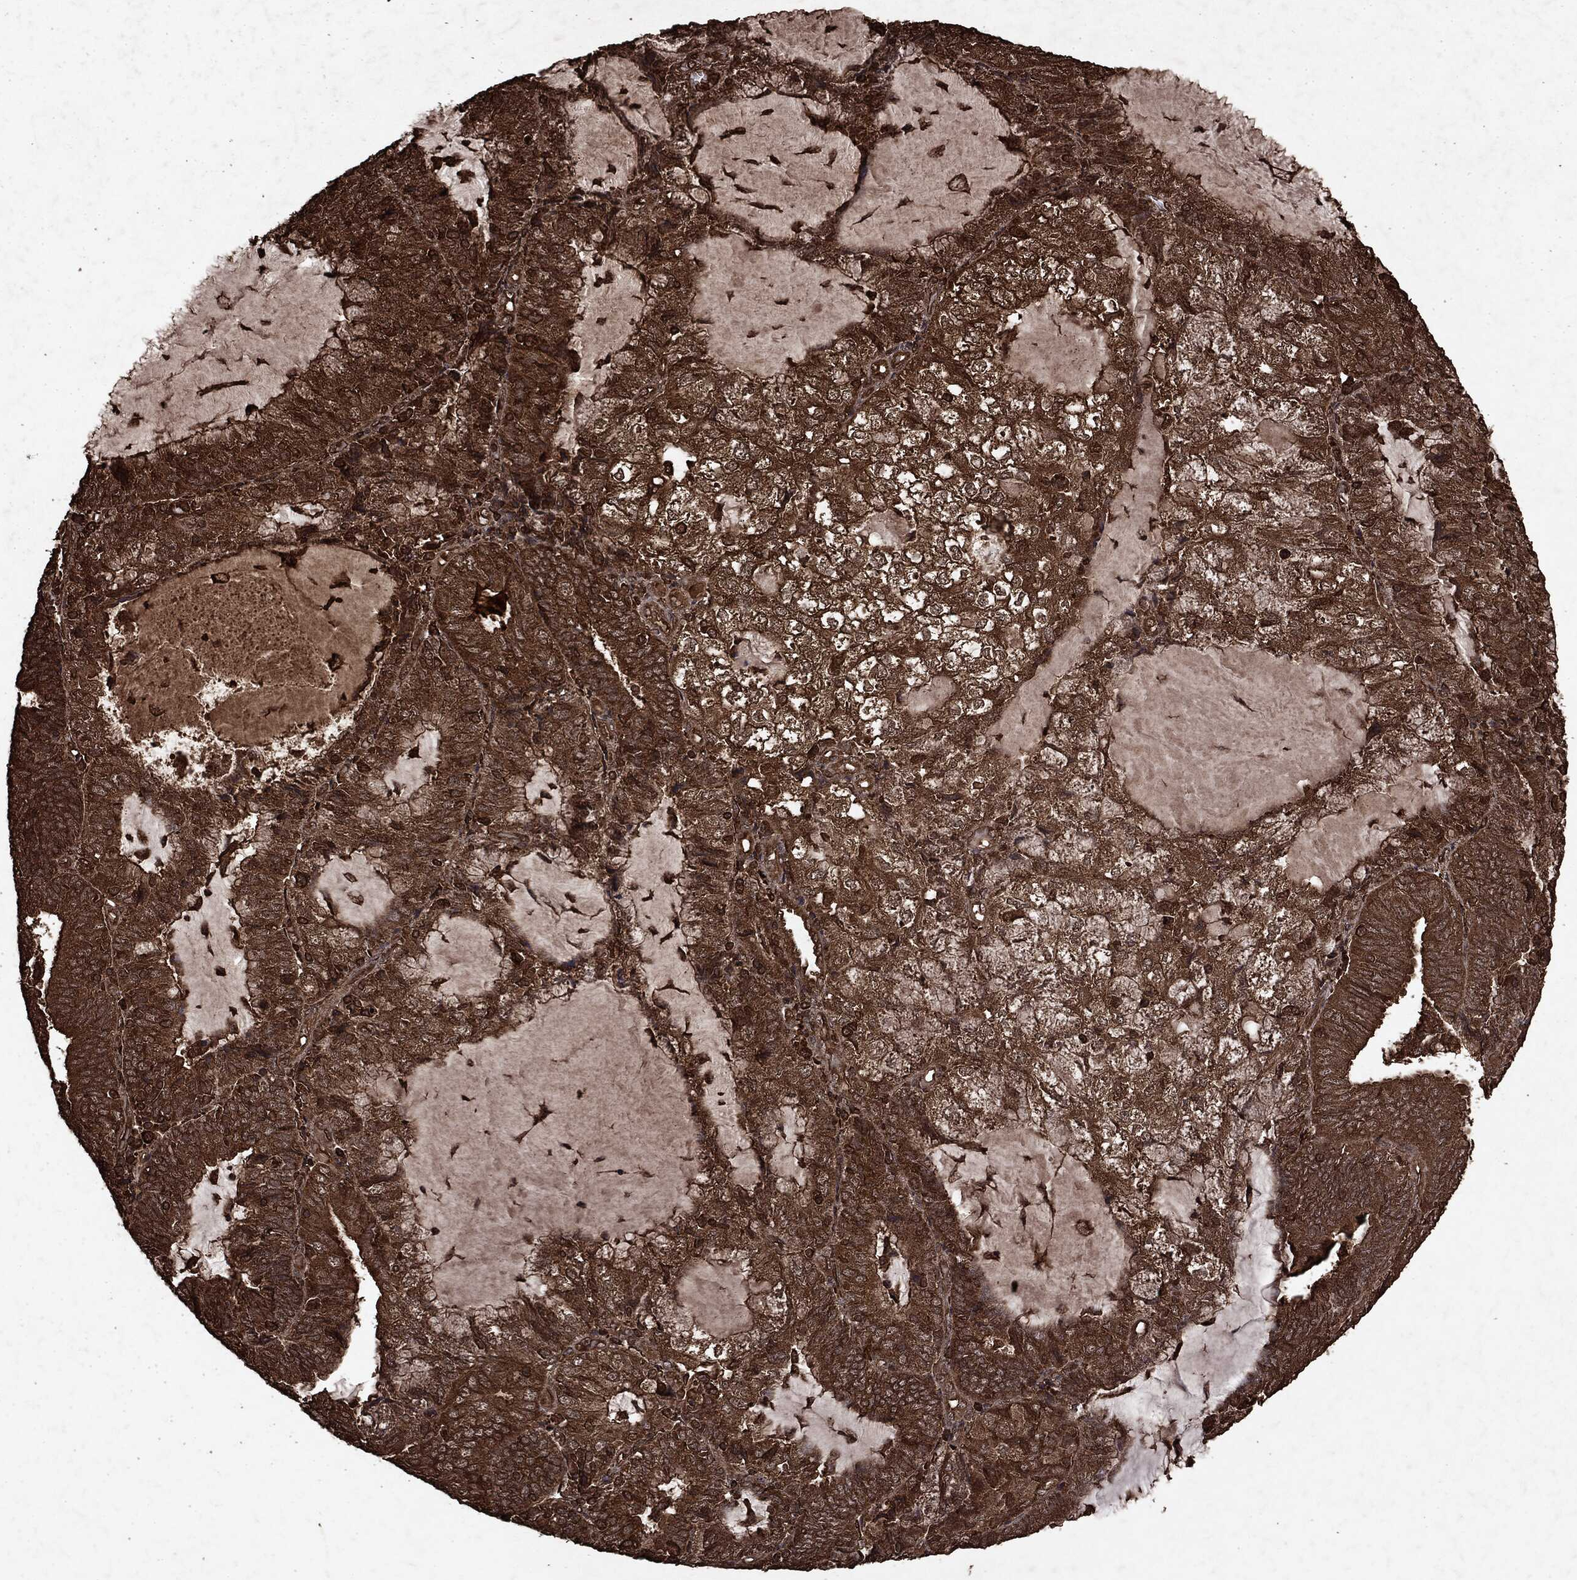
{"staining": {"intensity": "strong", "quantity": ">75%", "location": "cytoplasmic/membranous"}, "tissue": "endometrial cancer", "cell_type": "Tumor cells", "image_type": "cancer", "snomed": [{"axis": "morphology", "description": "Adenocarcinoma, NOS"}, {"axis": "topography", "description": "Endometrium"}], "caption": "DAB immunohistochemical staining of human endometrial cancer exhibits strong cytoplasmic/membranous protein expression in about >75% of tumor cells. The staining was performed using DAB, with brown indicating positive protein expression. Nuclei are stained blue with hematoxylin.", "gene": "ARAF", "patient": {"sex": "female", "age": 81}}